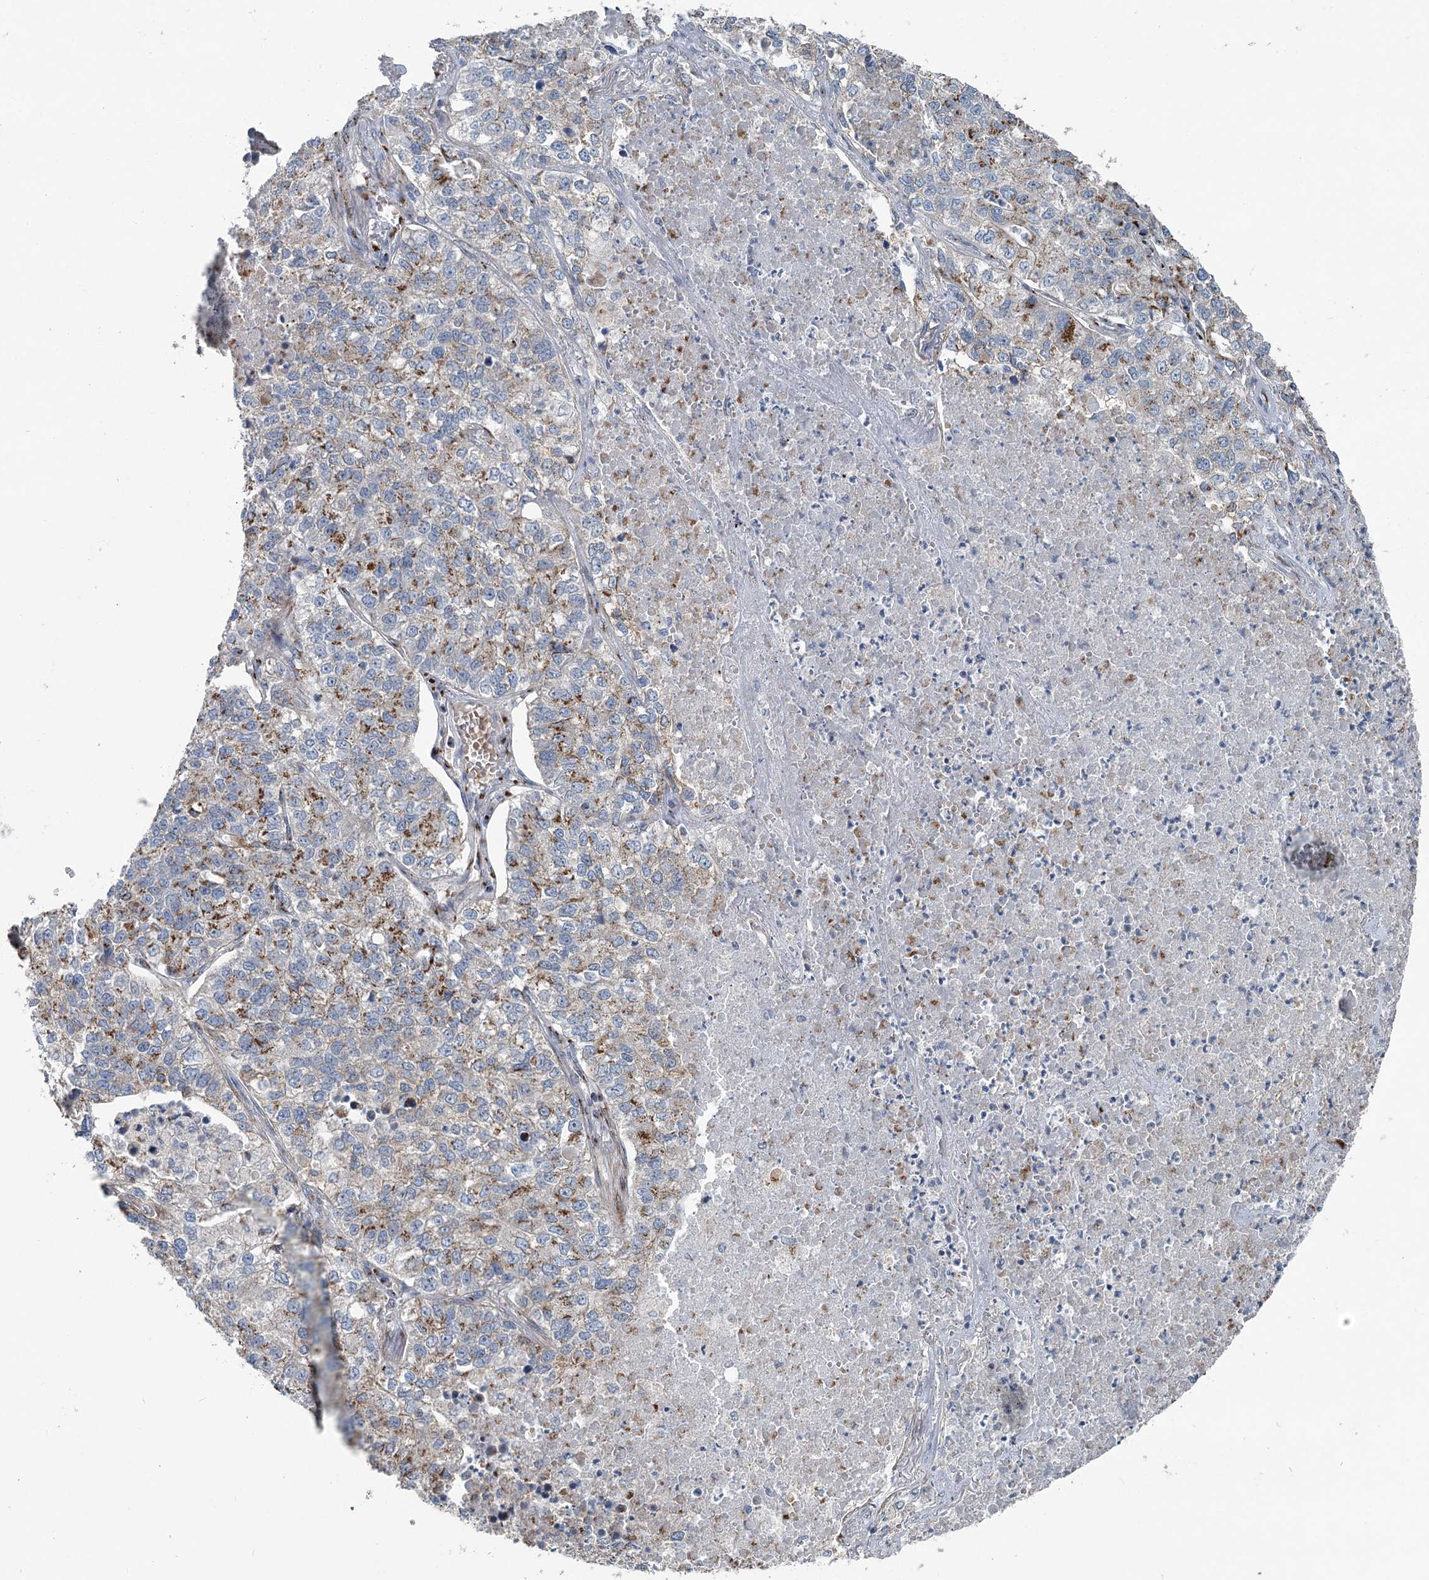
{"staining": {"intensity": "moderate", "quantity": ">75%", "location": "cytoplasmic/membranous"}, "tissue": "lung cancer", "cell_type": "Tumor cells", "image_type": "cancer", "snomed": [{"axis": "morphology", "description": "Adenocarcinoma, NOS"}, {"axis": "topography", "description": "Lung"}], "caption": "Lung adenocarcinoma stained for a protein shows moderate cytoplasmic/membranous positivity in tumor cells. (Stains: DAB in brown, nuclei in blue, Microscopy: brightfield microscopy at high magnification).", "gene": "ITIH5", "patient": {"sex": "male", "age": 49}}